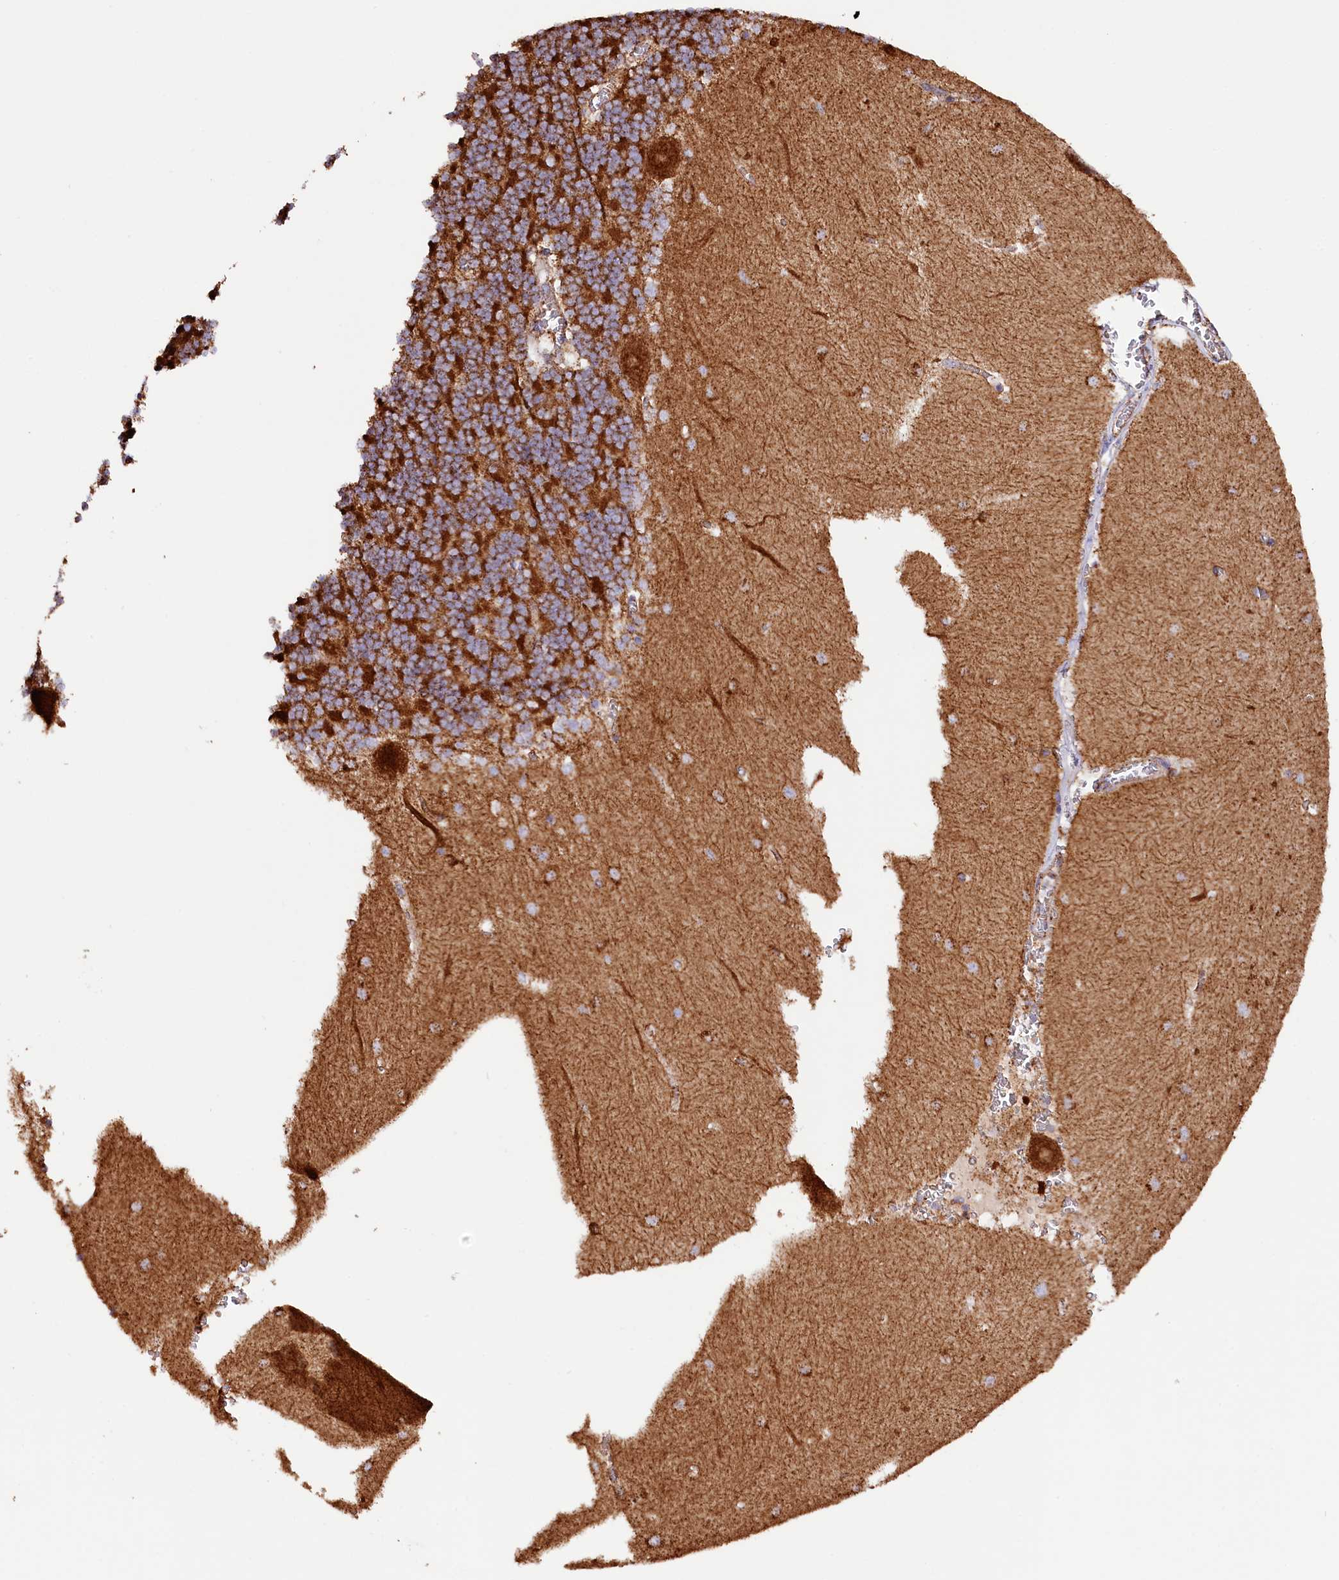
{"staining": {"intensity": "strong", "quantity": "25%-75%", "location": "cytoplasmic/membranous"}, "tissue": "cerebellum", "cell_type": "Cells in granular layer", "image_type": "normal", "snomed": [{"axis": "morphology", "description": "Normal tissue, NOS"}, {"axis": "topography", "description": "Cerebellum"}], "caption": "Immunohistochemistry of normal cerebellum demonstrates high levels of strong cytoplasmic/membranous positivity in approximately 25%-75% of cells in granular layer.", "gene": "APLP2", "patient": {"sex": "male", "age": 37}}